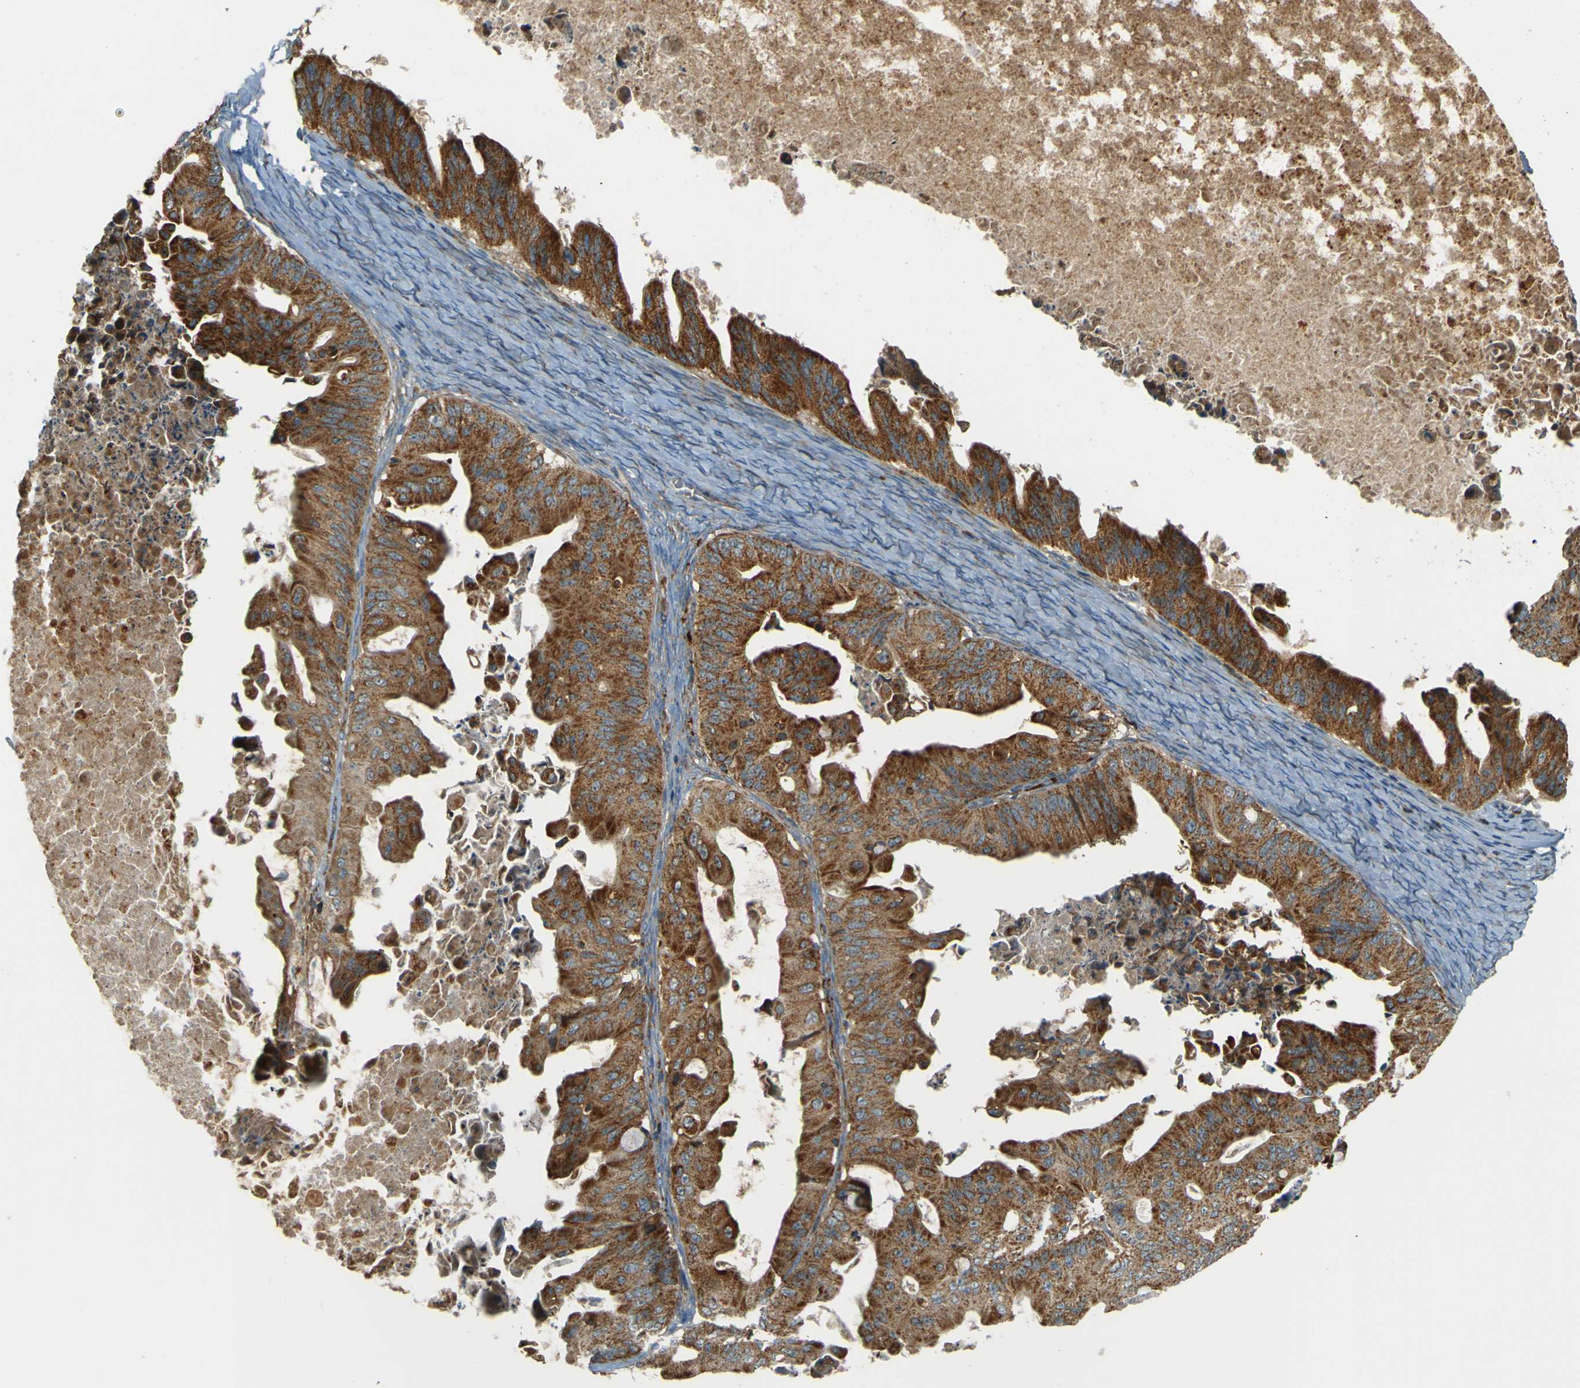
{"staining": {"intensity": "strong", "quantity": ">75%", "location": "cytoplasmic/membranous"}, "tissue": "ovarian cancer", "cell_type": "Tumor cells", "image_type": "cancer", "snomed": [{"axis": "morphology", "description": "Cystadenocarcinoma, mucinous, NOS"}, {"axis": "topography", "description": "Ovary"}], "caption": "This micrograph shows immunohistochemistry (IHC) staining of human ovarian mucinous cystadenocarcinoma, with high strong cytoplasmic/membranous expression in about >75% of tumor cells.", "gene": "DNAJC5", "patient": {"sex": "female", "age": 37}}